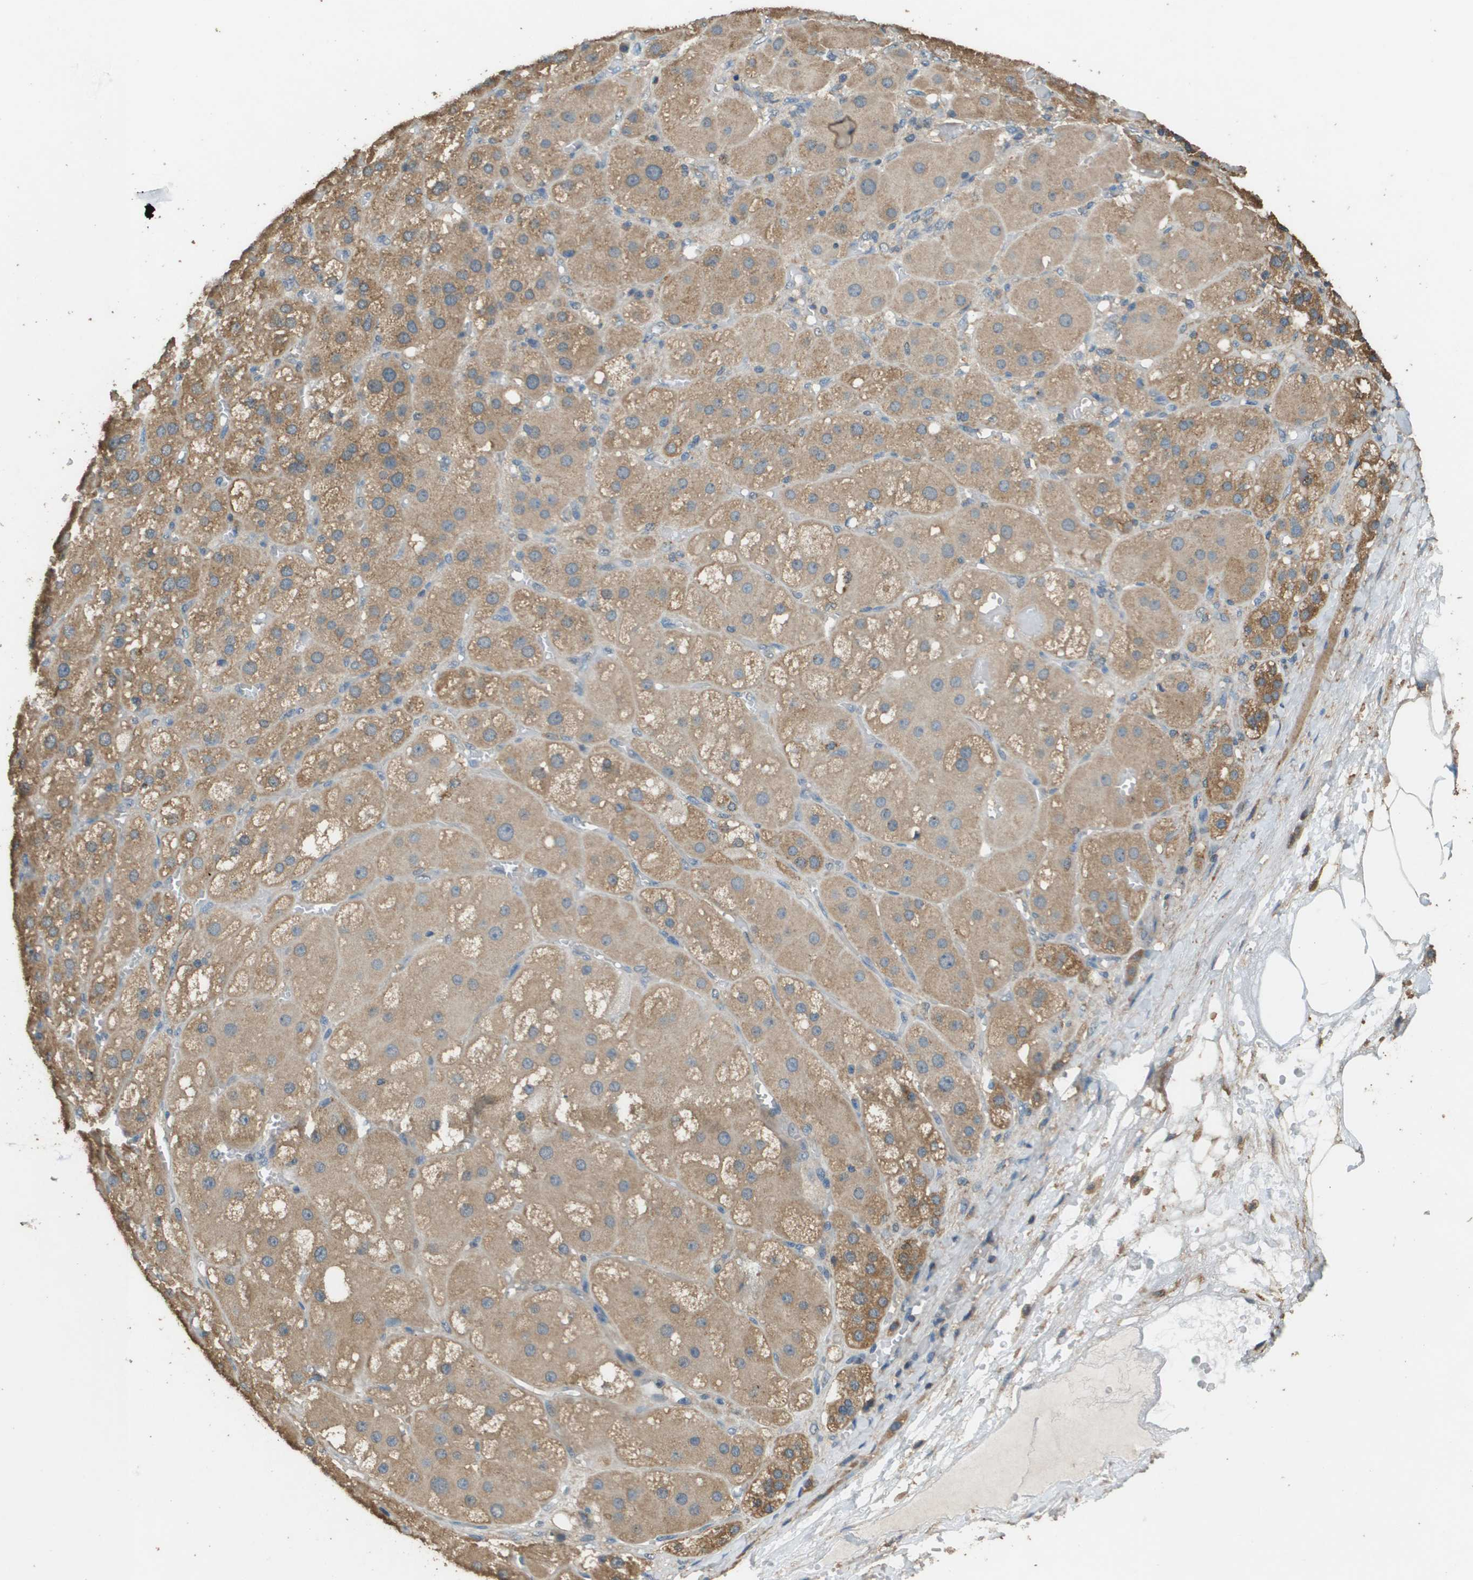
{"staining": {"intensity": "moderate", "quantity": ">75%", "location": "cytoplasmic/membranous"}, "tissue": "adrenal gland", "cell_type": "Glandular cells", "image_type": "normal", "snomed": [{"axis": "morphology", "description": "Normal tissue, NOS"}, {"axis": "topography", "description": "Adrenal gland"}], "caption": "Glandular cells exhibit moderate cytoplasmic/membranous expression in approximately >75% of cells in normal adrenal gland.", "gene": "MS4A7", "patient": {"sex": "female", "age": 47}}